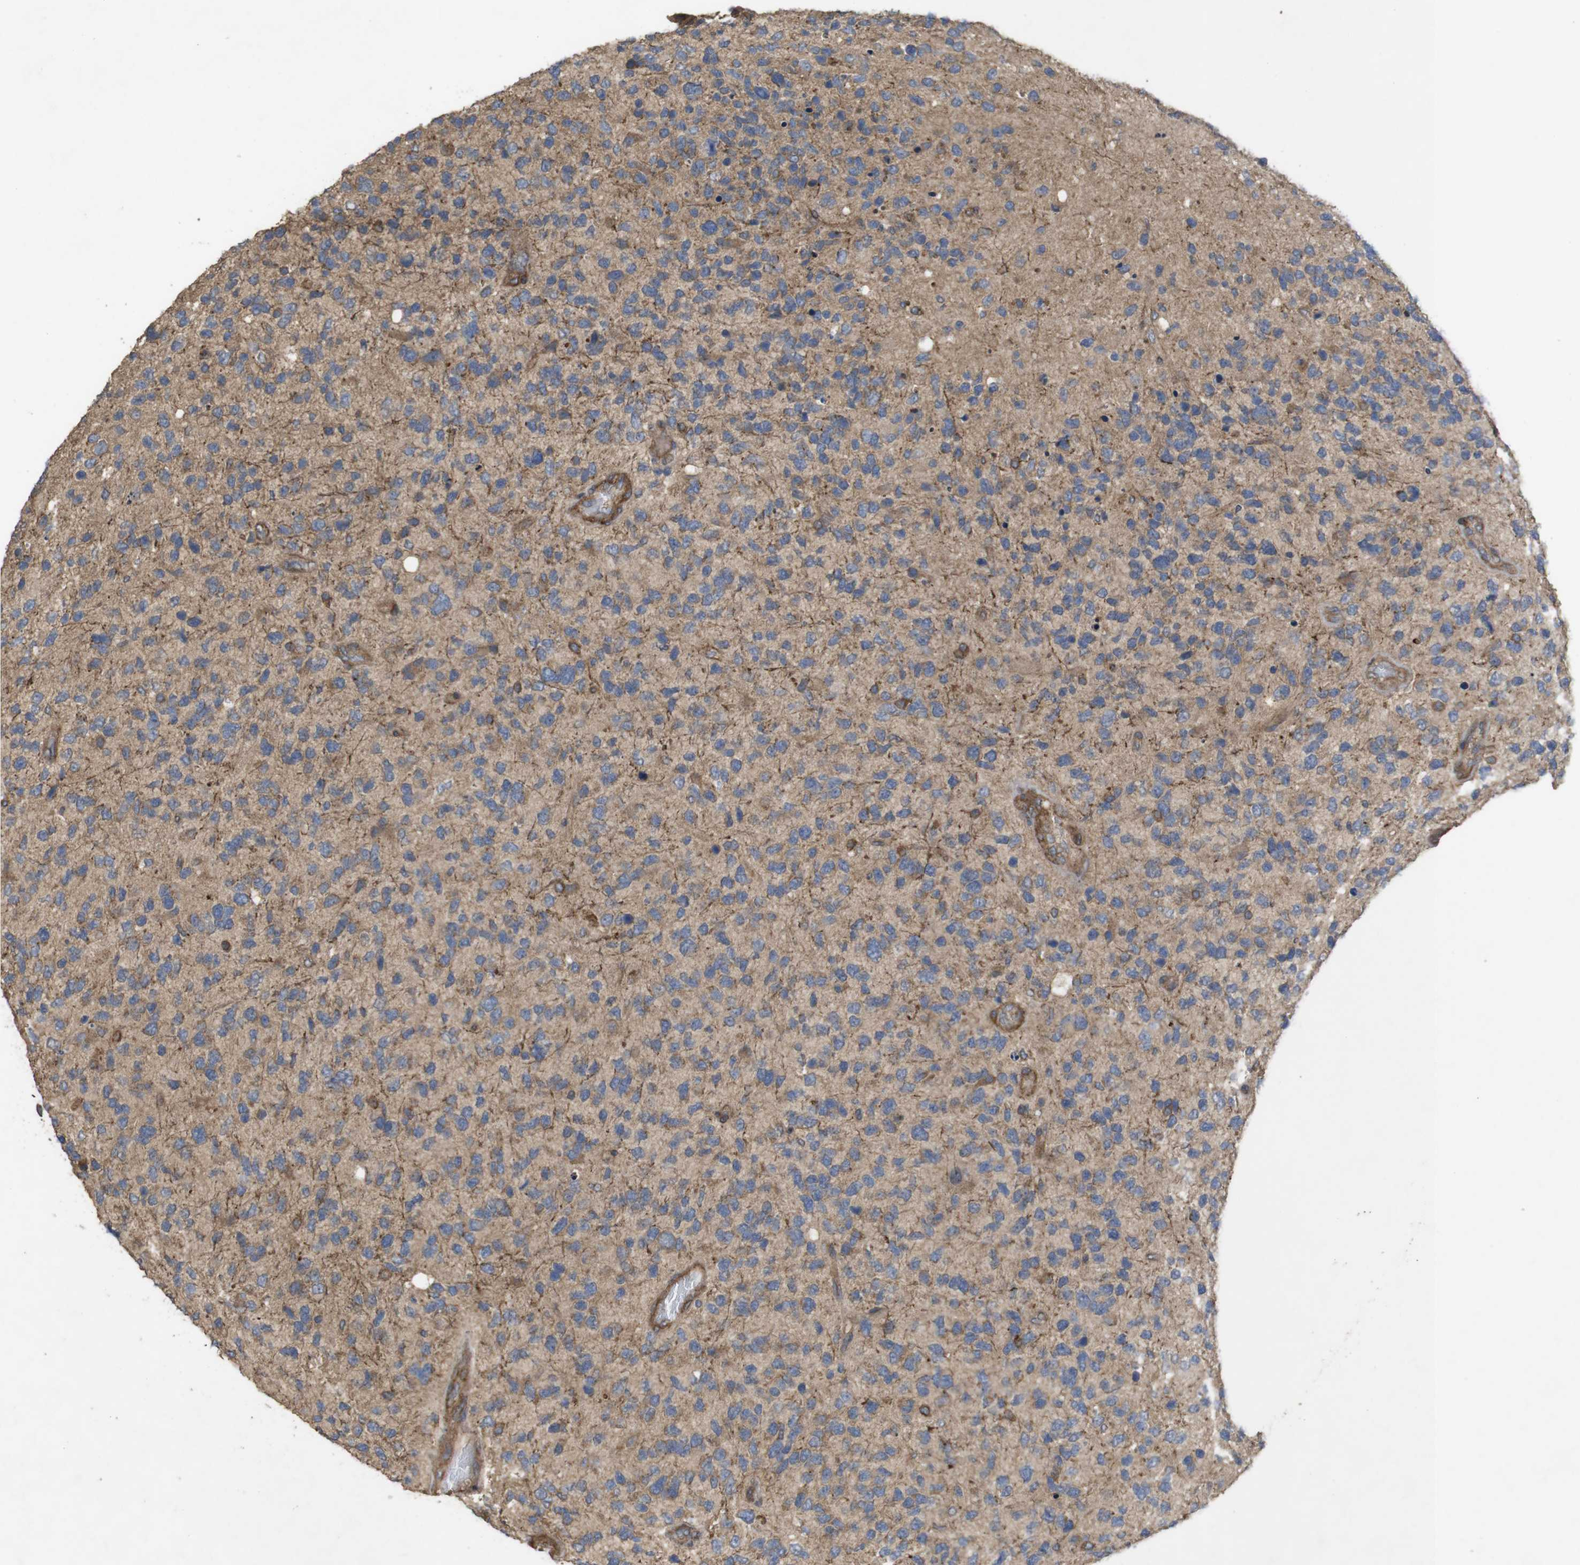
{"staining": {"intensity": "weak", "quantity": ">75%", "location": "cytoplasmic/membranous"}, "tissue": "glioma", "cell_type": "Tumor cells", "image_type": "cancer", "snomed": [{"axis": "morphology", "description": "Glioma, malignant, High grade"}, {"axis": "topography", "description": "Brain"}], "caption": "The photomicrograph exhibits a brown stain indicating the presence of a protein in the cytoplasmic/membranous of tumor cells in glioma. (brown staining indicates protein expression, while blue staining denotes nuclei).", "gene": "KCNS3", "patient": {"sex": "female", "age": 58}}